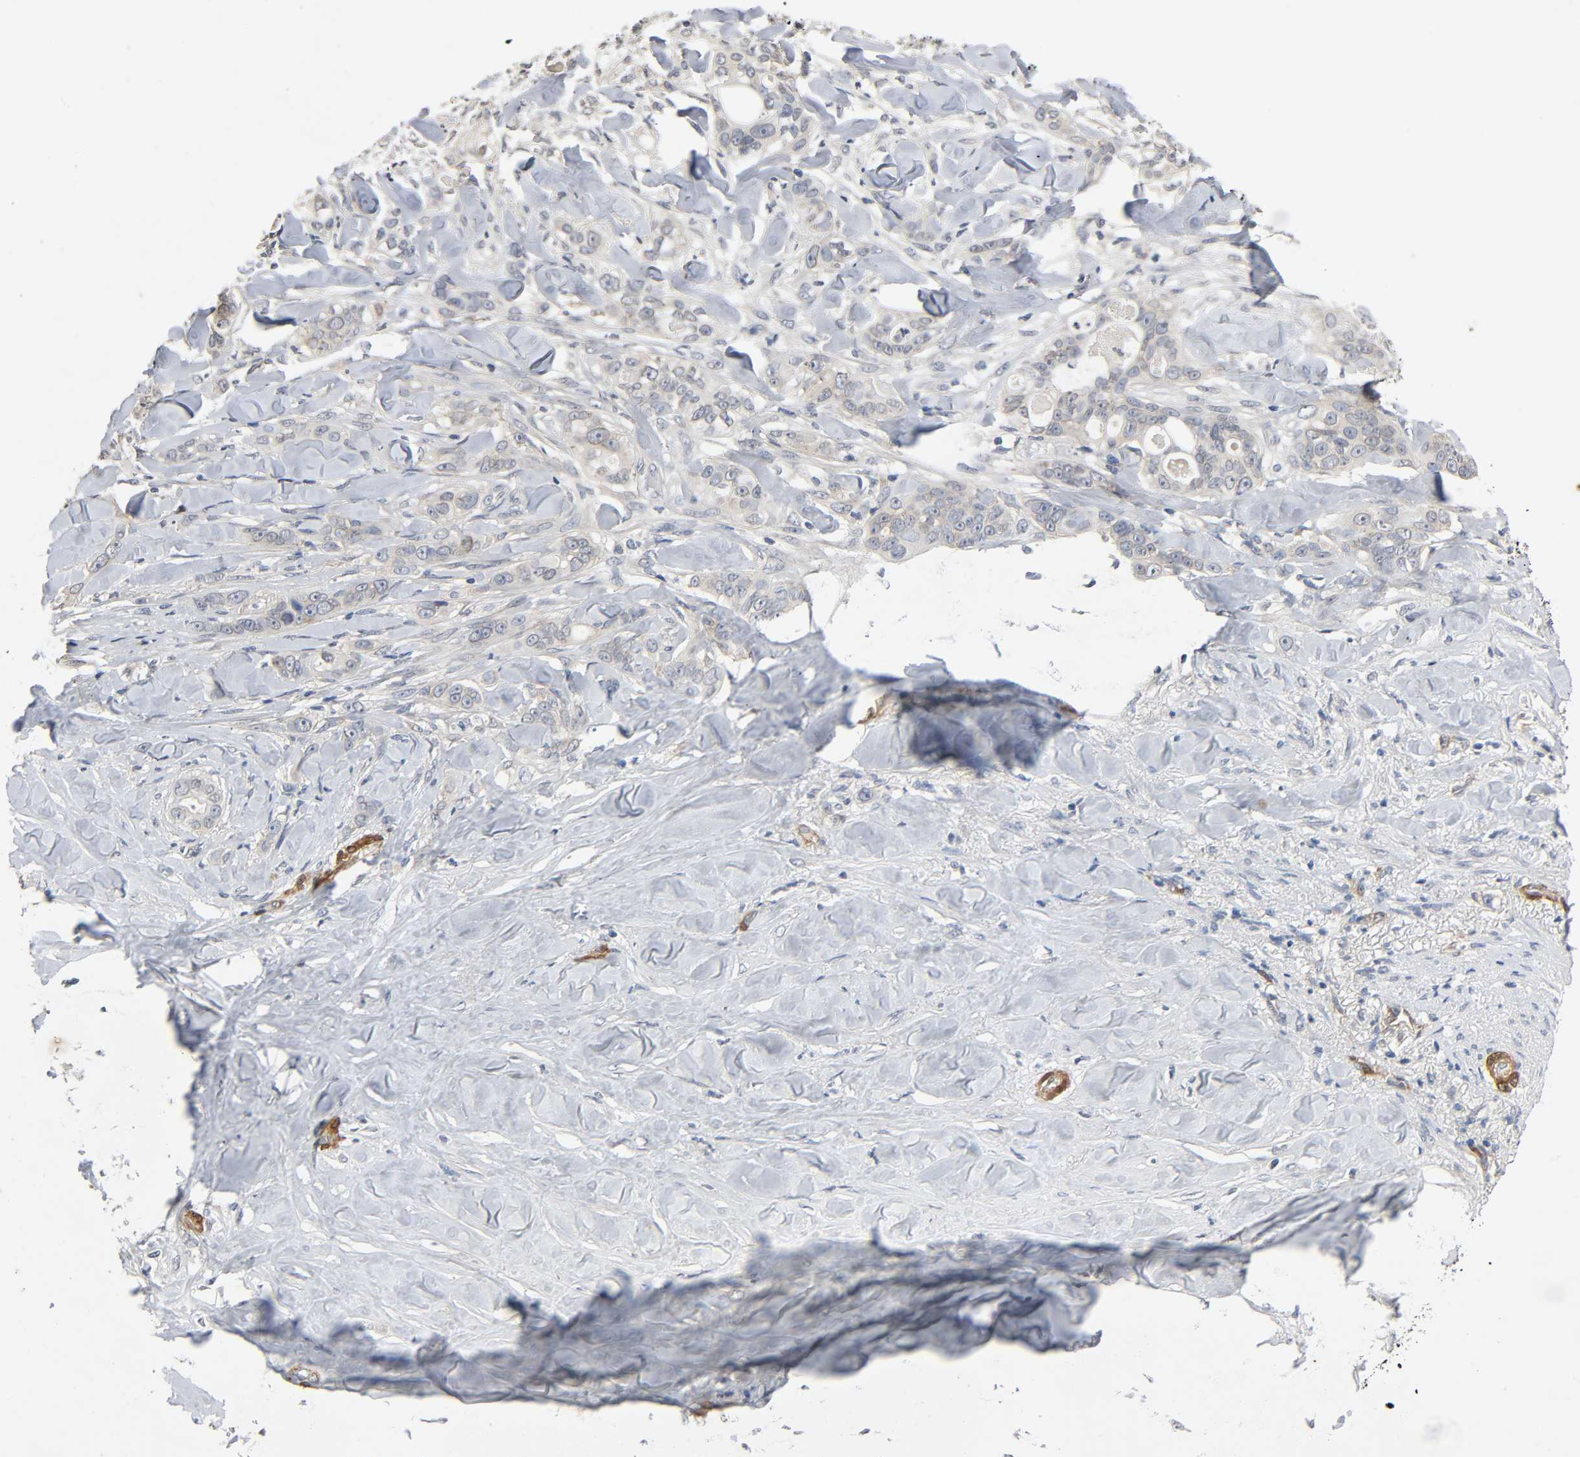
{"staining": {"intensity": "weak", "quantity": "25%-75%", "location": "cytoplasmic/membranous"}, "tissue": "liver cancer", "cell_type": "Tumor cells", "image_type": "cancer", "snomed": [{"axis": "morphology", "description": "Cholangiocarcinoma"}, {"axis": "topography", "description": "Liver"}], "caption": "Brown immunohistochemical staining in liver cancer (cholangiocarcinoma) exhibits weak cytoplasmic/membranous expression in about 25%-75% of tumor cells.", "gene": "PTK2", "patient": {"sex": "female", "age": 67}}